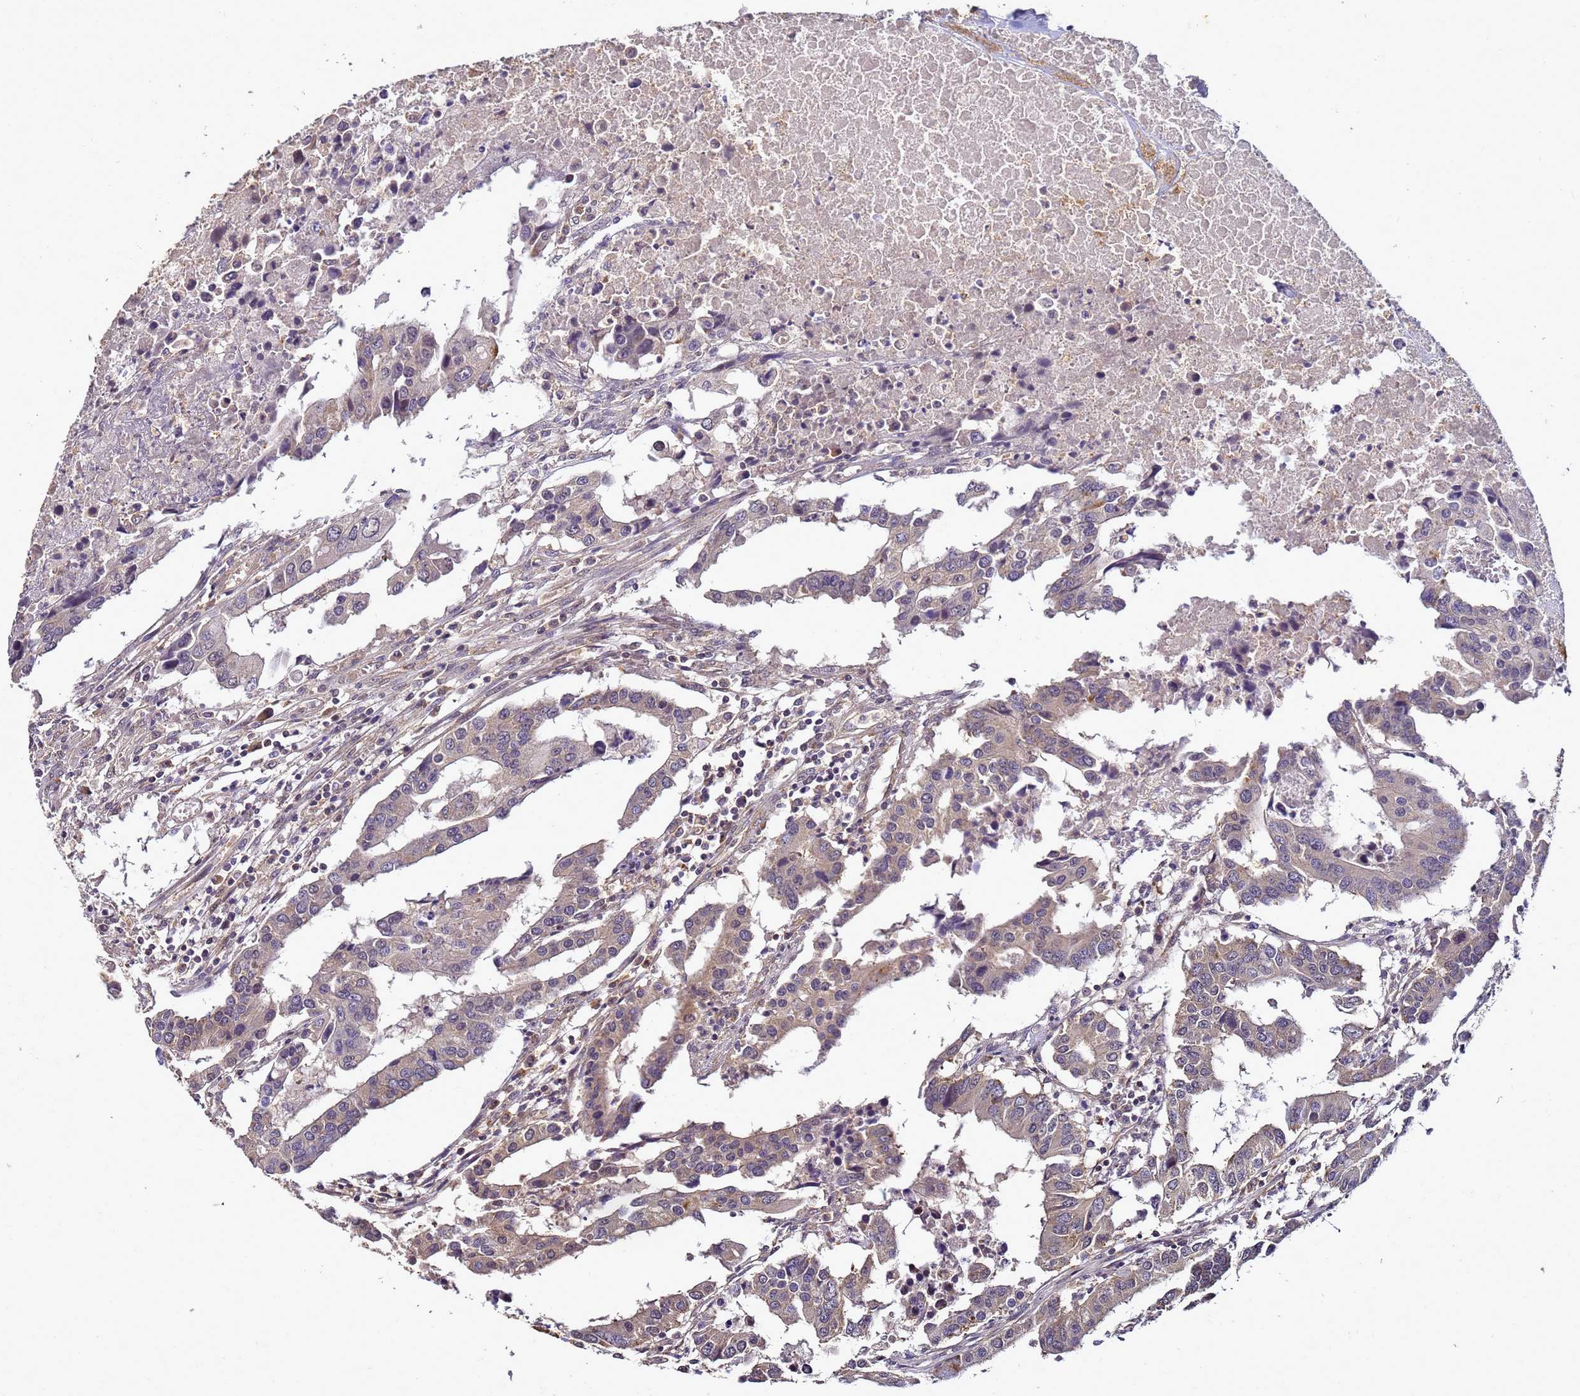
{"staining": {"intensity": "weak", "quantity": "25%-75%", "location": "cytoplasmic/membranous"}, "tissue": "colorectal cancer", "cell_type": "Tumor cells", "image_type": "cancer", "snomed": [{"axis": "morphology", "description": "Adenocarcinoma, NOS"}, {"axis": "topography", "description": "Colon"}], "caption": "Weak cytoplasmic/membranous staining for a protein is appreciated in approximately 25%-75% of tumor cells of colorectal cancer using IHC.", "gene": "ANKRD17", "patient": {"sex": "male", "age": 77}}